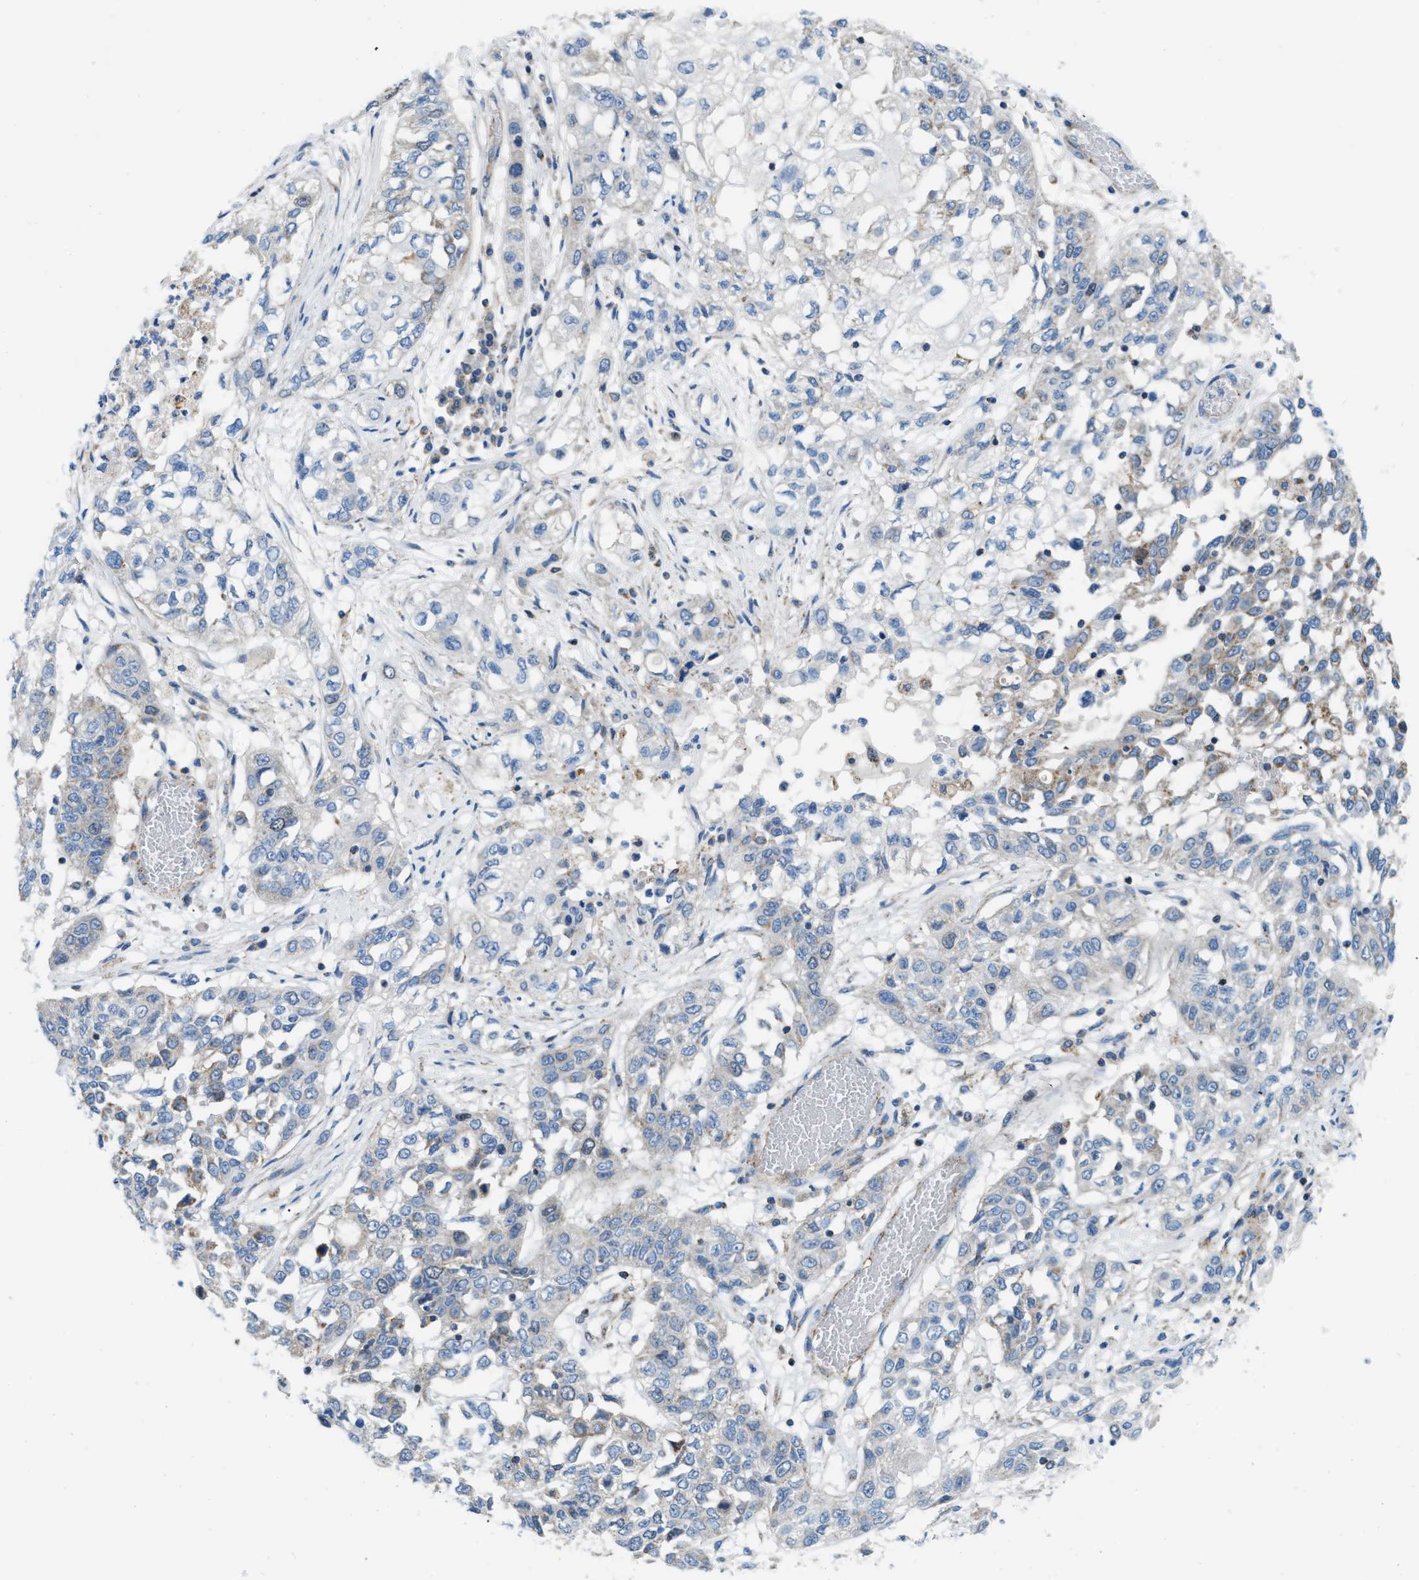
{"staining": {"intensity": "weak", "quantity": "<25%", "location": "cytoplasmic/membranous"}, "tissue": "lung cancer", "cell_type": "Tumor cells", "image_type": "cancer", "snomed": [{"axis": "morphology", "description": "Squamous cell carcinoma, NOS"}, {"axis": "topography", "description": "Lung"}], "caption": "Immunohistochemistry (IHC) micrograph of lung squamous cell carcinoma stained for a protein (brown), which shows no expression in tumor cells. The staining is performed using DAB brown chromogen with nuclei counter-stained in using hematoxylin.", "gene": "JADE1", "patient": {"sex": "male", "age": 71}}